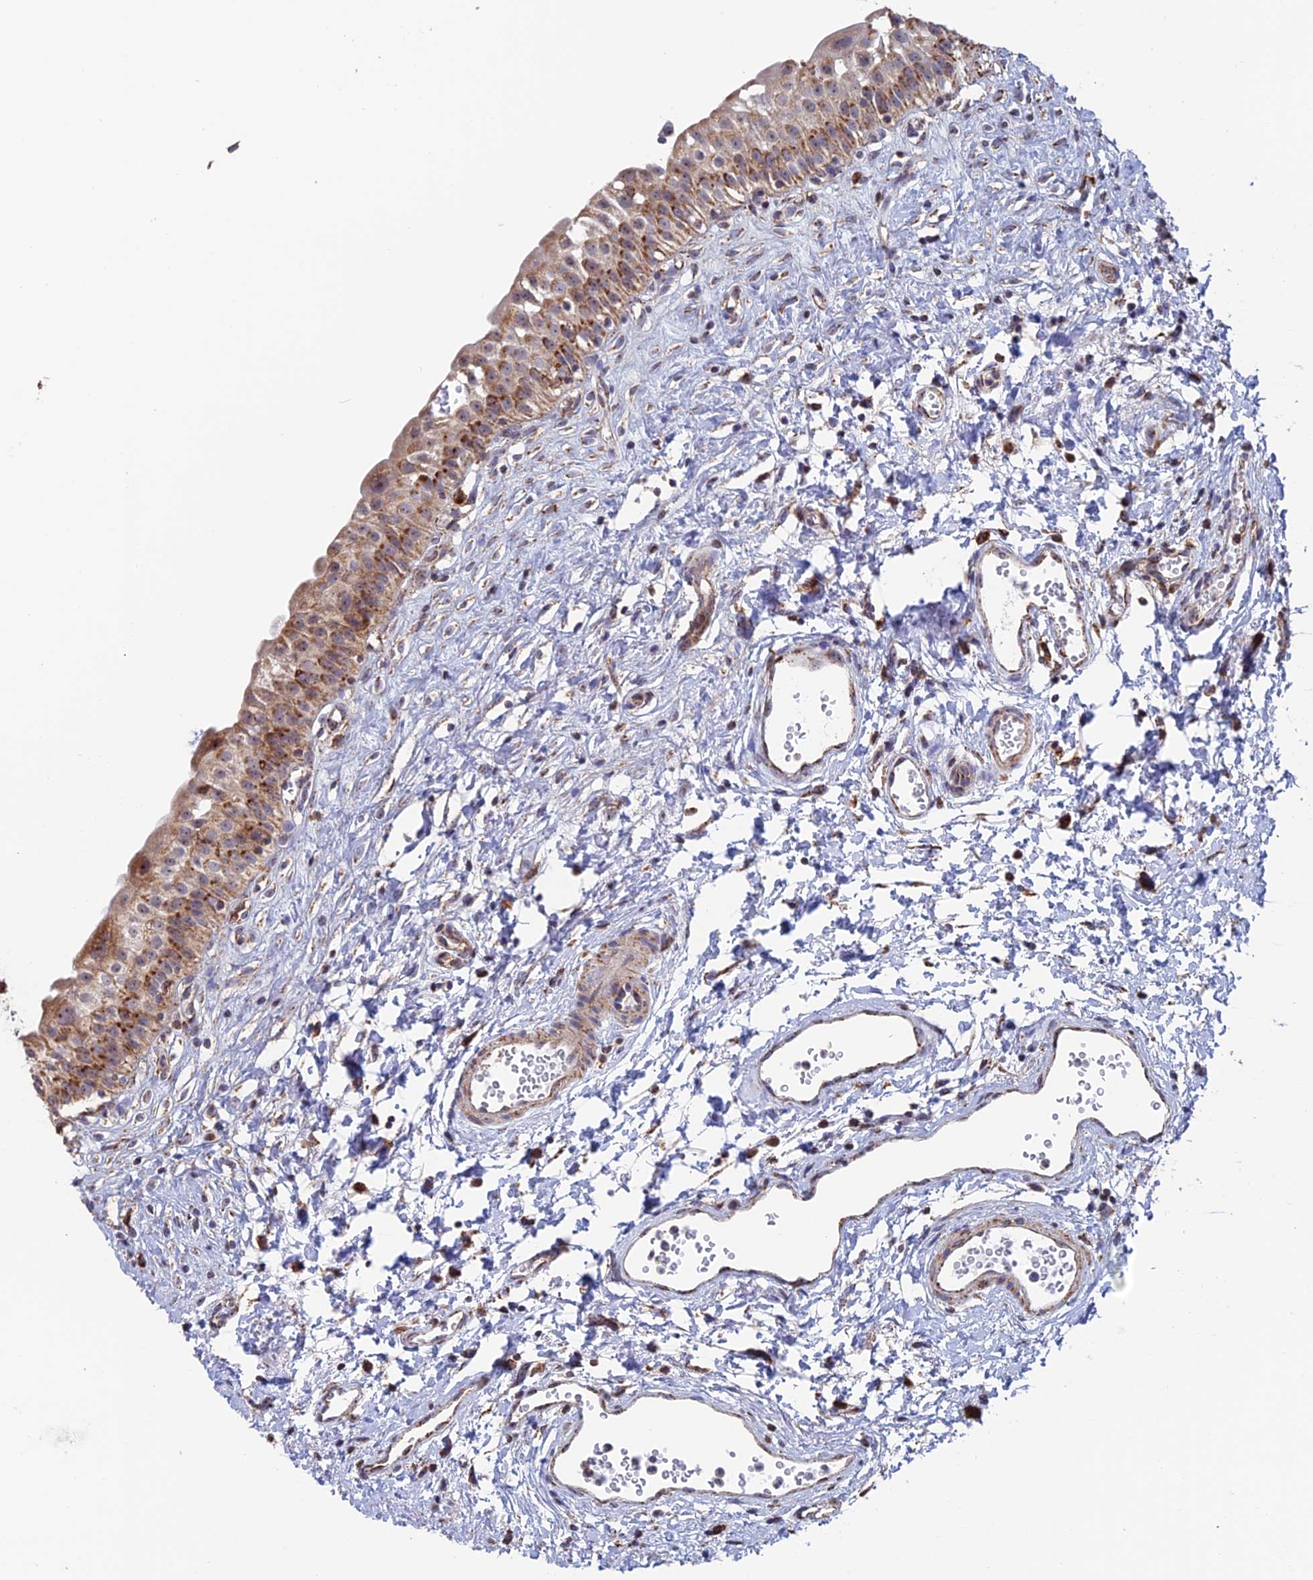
{"staining": {"intensity": "moderate", "quantity": ">75%", "location": "cytoplasmic/membranous"}, "tissue": "urinary bladder", "cell_type": "Urothelial cells", "image_type": "normal", "snomed": [{"axis": "morphology", "description": "Normal tissue, NOS"}, {"axis": "topography", "description": "Urinary bladder"}], "caption": "Urinary bladder stained with a brown dye exhibits moderate cytoplasmic/membranous positive positivity in approximately >75% of urothelial cells.", "gene": "DTYMK", "patient": {"sex": "male", "age": 51}}